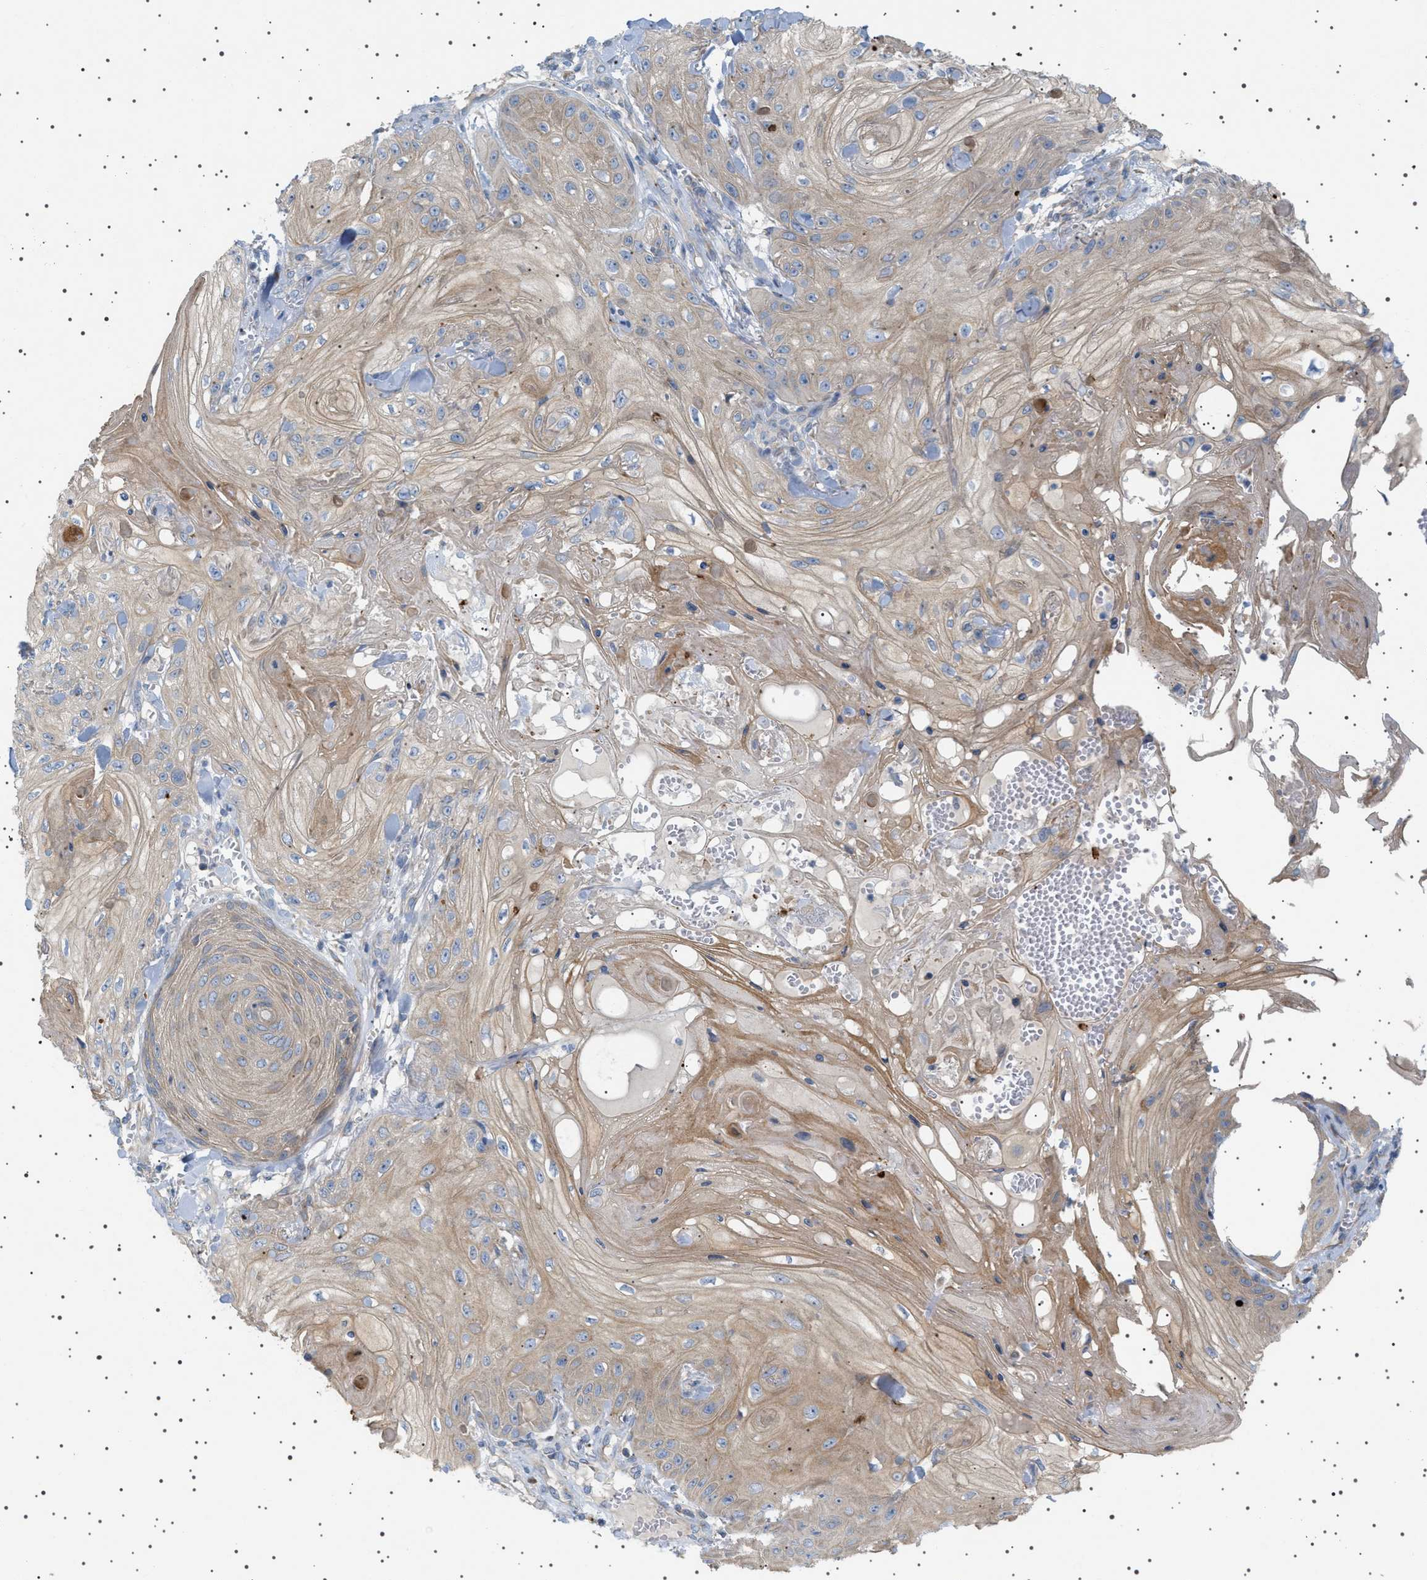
{"staining": {"intensity": "weak", "quantity": "25%-75%", "location": "cytoplasmic/membranous"}, "tissue": "skin cancer", "cell_type": "Tumor cells", "image_type": "cancer", "snomed": [{"axis": "morphology", "description": "Squamous cell carcinoma, NOS"}, {"axis": "topography", "description": "Skin"}], "caption": "There is low levels of weak cytoplasmic/membranous staining in tumor cells of squamous cell carcinoma (skin), as demonstrated by immunohistochemical staining (brown color).", "gene": "ADCY10", "patient": {"sex": "male", "age": 74}}